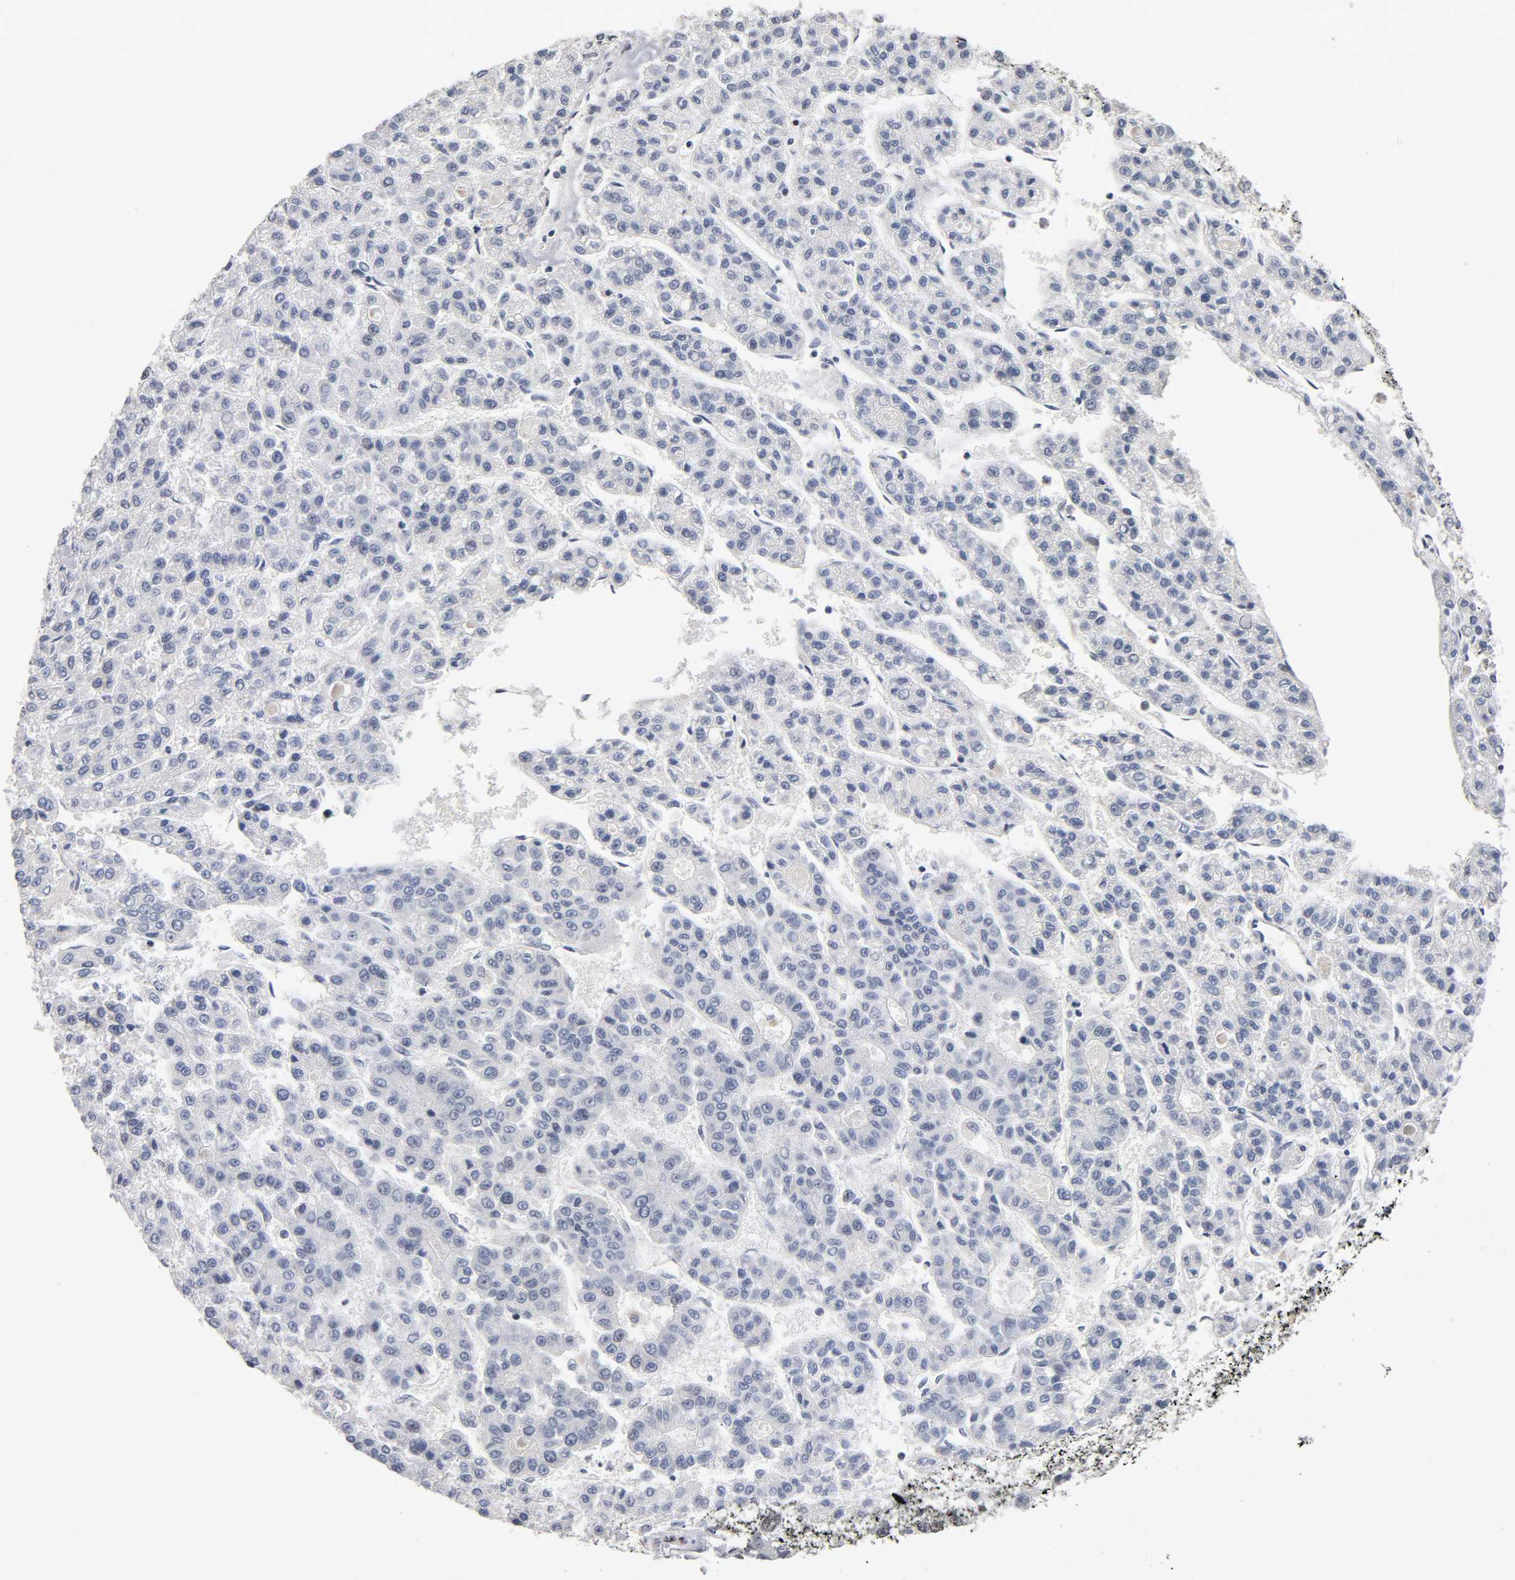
{"staining": {"intensity": "negative", "quantity": "none", "location": "none"}, "tissue": "liver cancer", "cell_type": "Tumor cells", "image_type": "cancer", "snomed": [{"axis": "morphology", "description": "Carcinoma, Hepatocellular, NOS"}, {"axis": "topography", "description": "Liver"}], "caption": "Immunohistochemistry (IHC) micrograph of neoplastic tissue: human liver hepatocellular carcinoma stained with DAB (3,3'-diaminobenzidine) demonstrates no significant protein staining in tumor cells.", "gene": "SP3", "patient": {"sex": "male", "age": 70}}